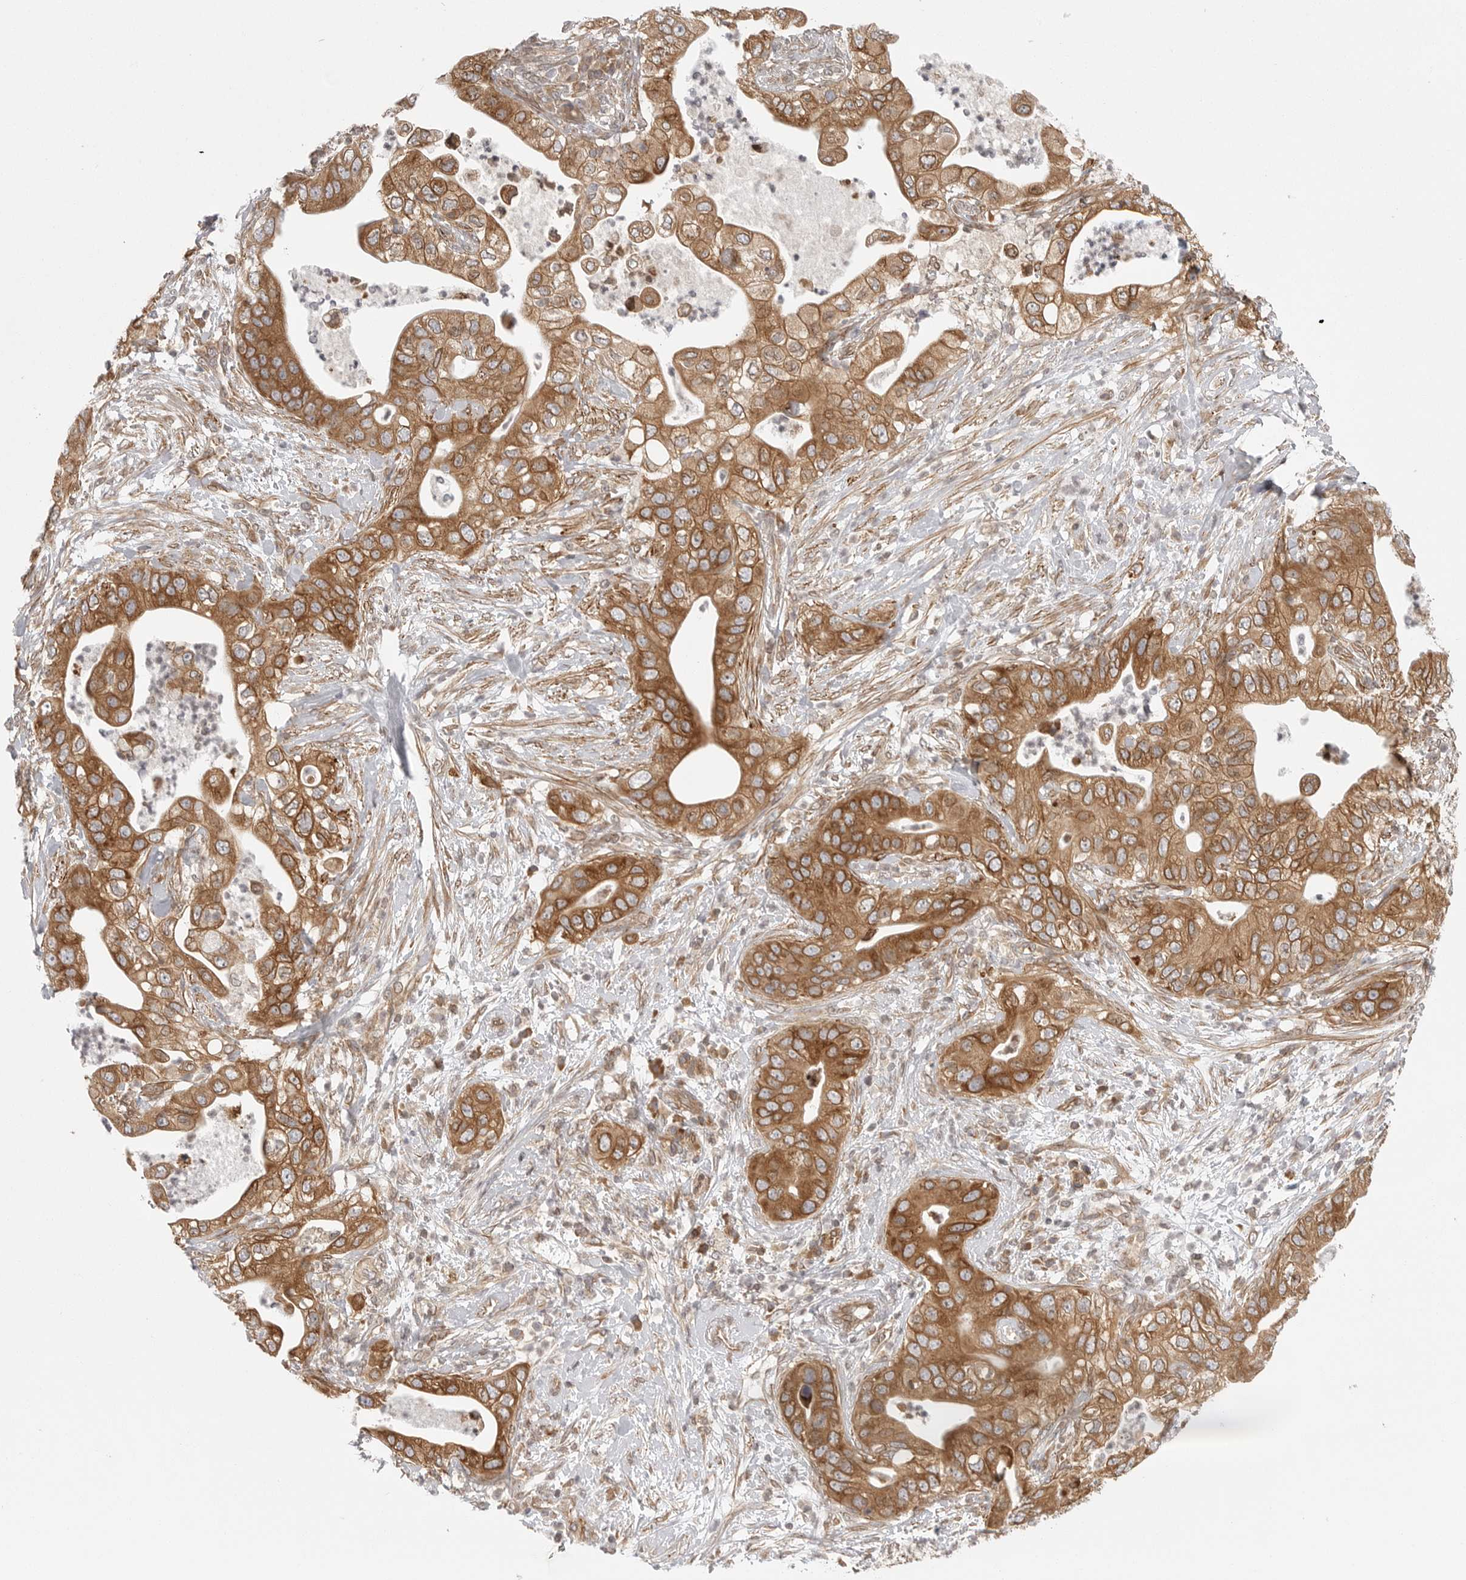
{"staining": {"intensity": "moderate", "quantity": ">75%", "location": "cytoplasmic/membranous"}, "tissue": "pancreatic cancer", "cell_type": "Tumor cells", "image_type": "cancer", "snomed": [{"axis": "morphology", "description": "Adenocarcinoma, NOS"}, {"axis": "topography", "description": "Pancreas"}], "caption": "A brown stain highlights moderate cytoplasmic/membranous staining of a protein in human pancreatic adenocarcinoma tumor cells.", "gene": "CERS2", "patient": {"sex": "female", "age": 78}}